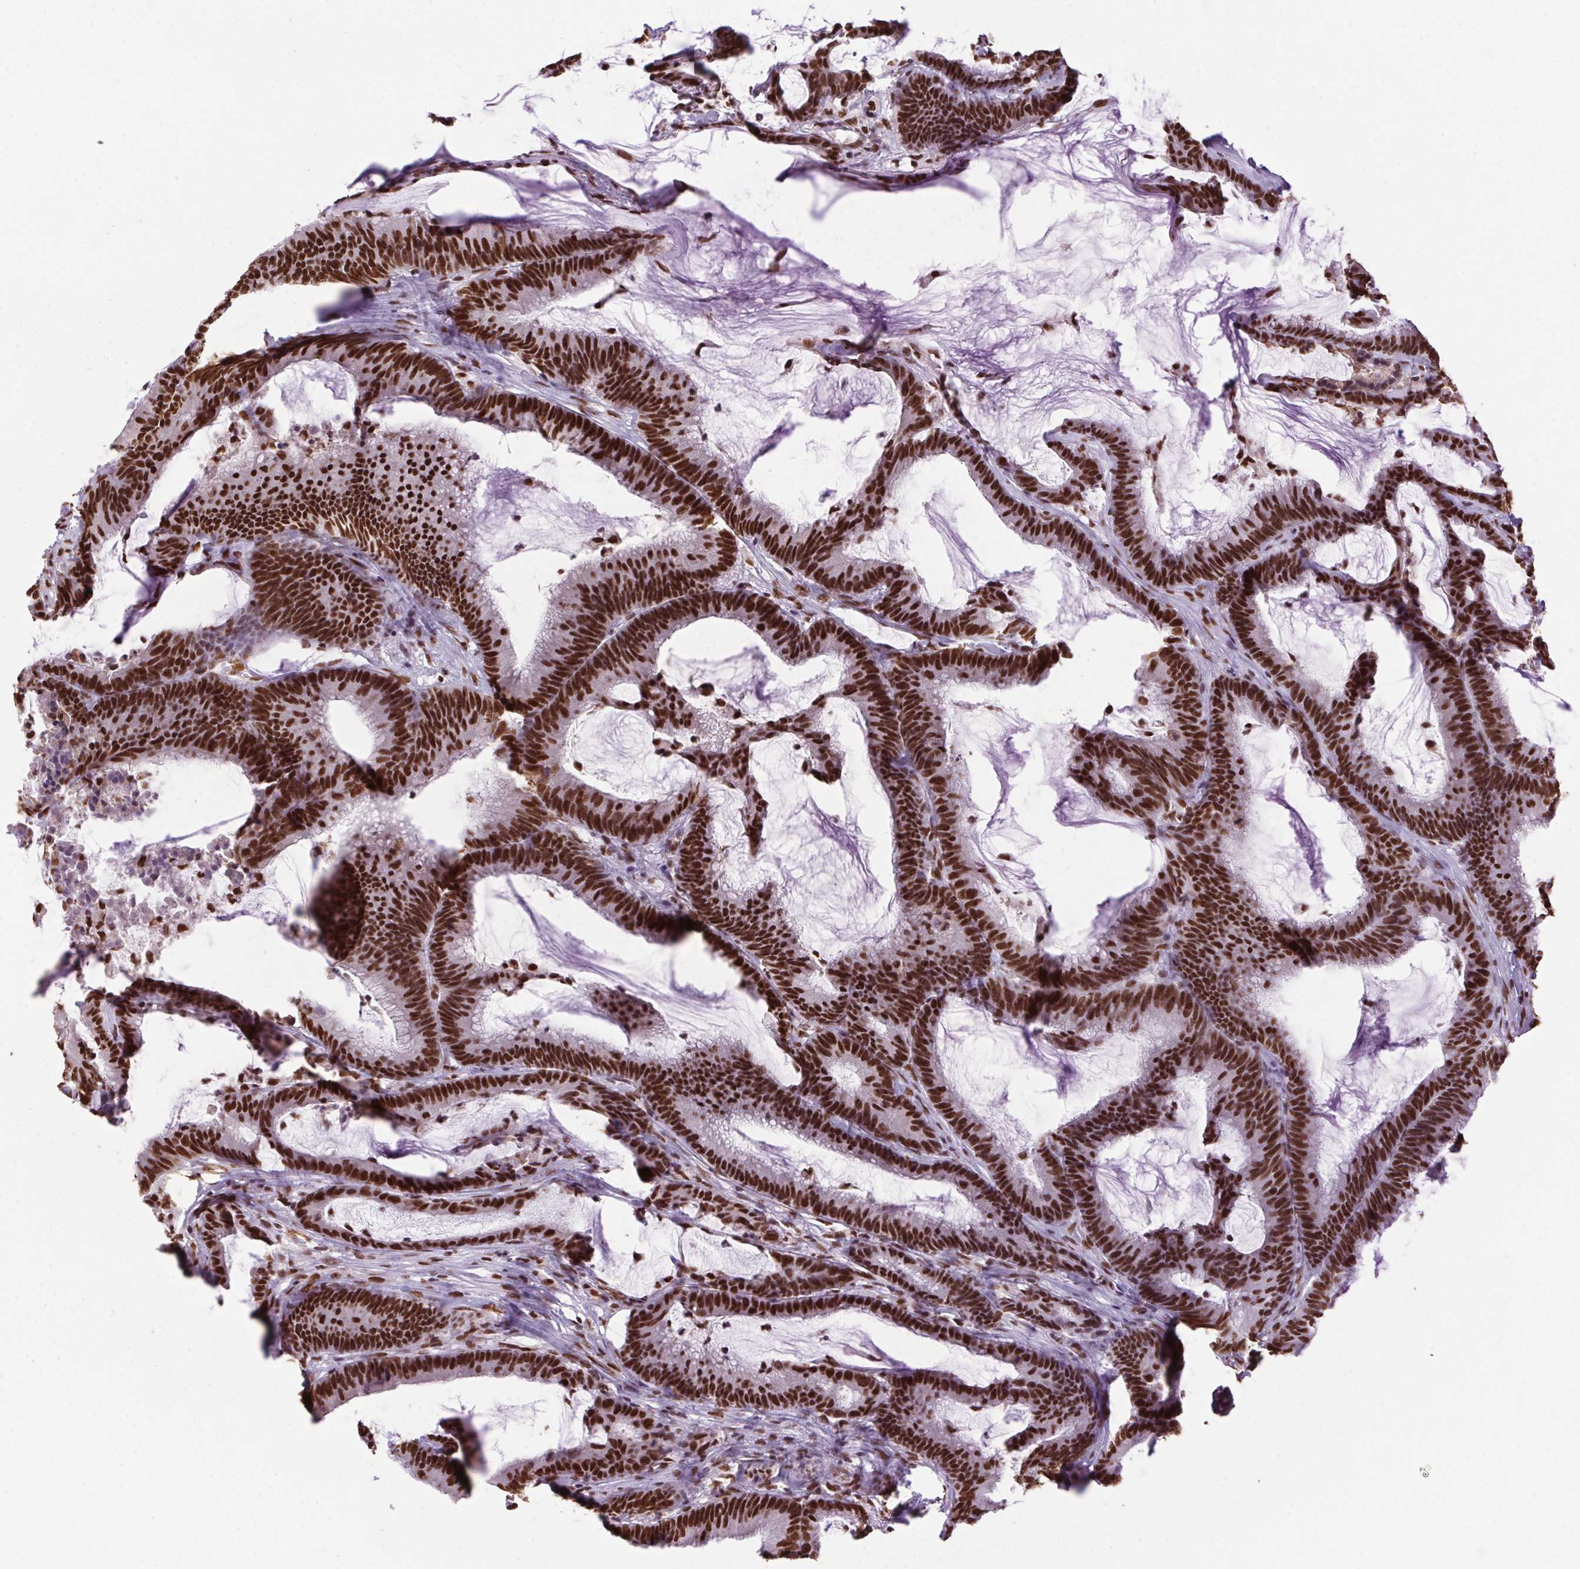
{"staining": {"intensity": "strong", "quantity": ">75%", "location": "nuclear"}, "tissue": "colorectal cancer", "cell_type": "Tumor cells", "image_type": "cancer", "snomed": [{"axis": "morphology", "description": "Adenocarcinoma, NOS"}, {"axis": "topography", "description": "Colon"}], "caption": "Protein staining of colorectal adenocarcinoma tissue reveals strong nuclear staining in approximately >75% of tumor cells.", "gene": "ZNF207", "patient": {"sex": "female", "age": 78}}